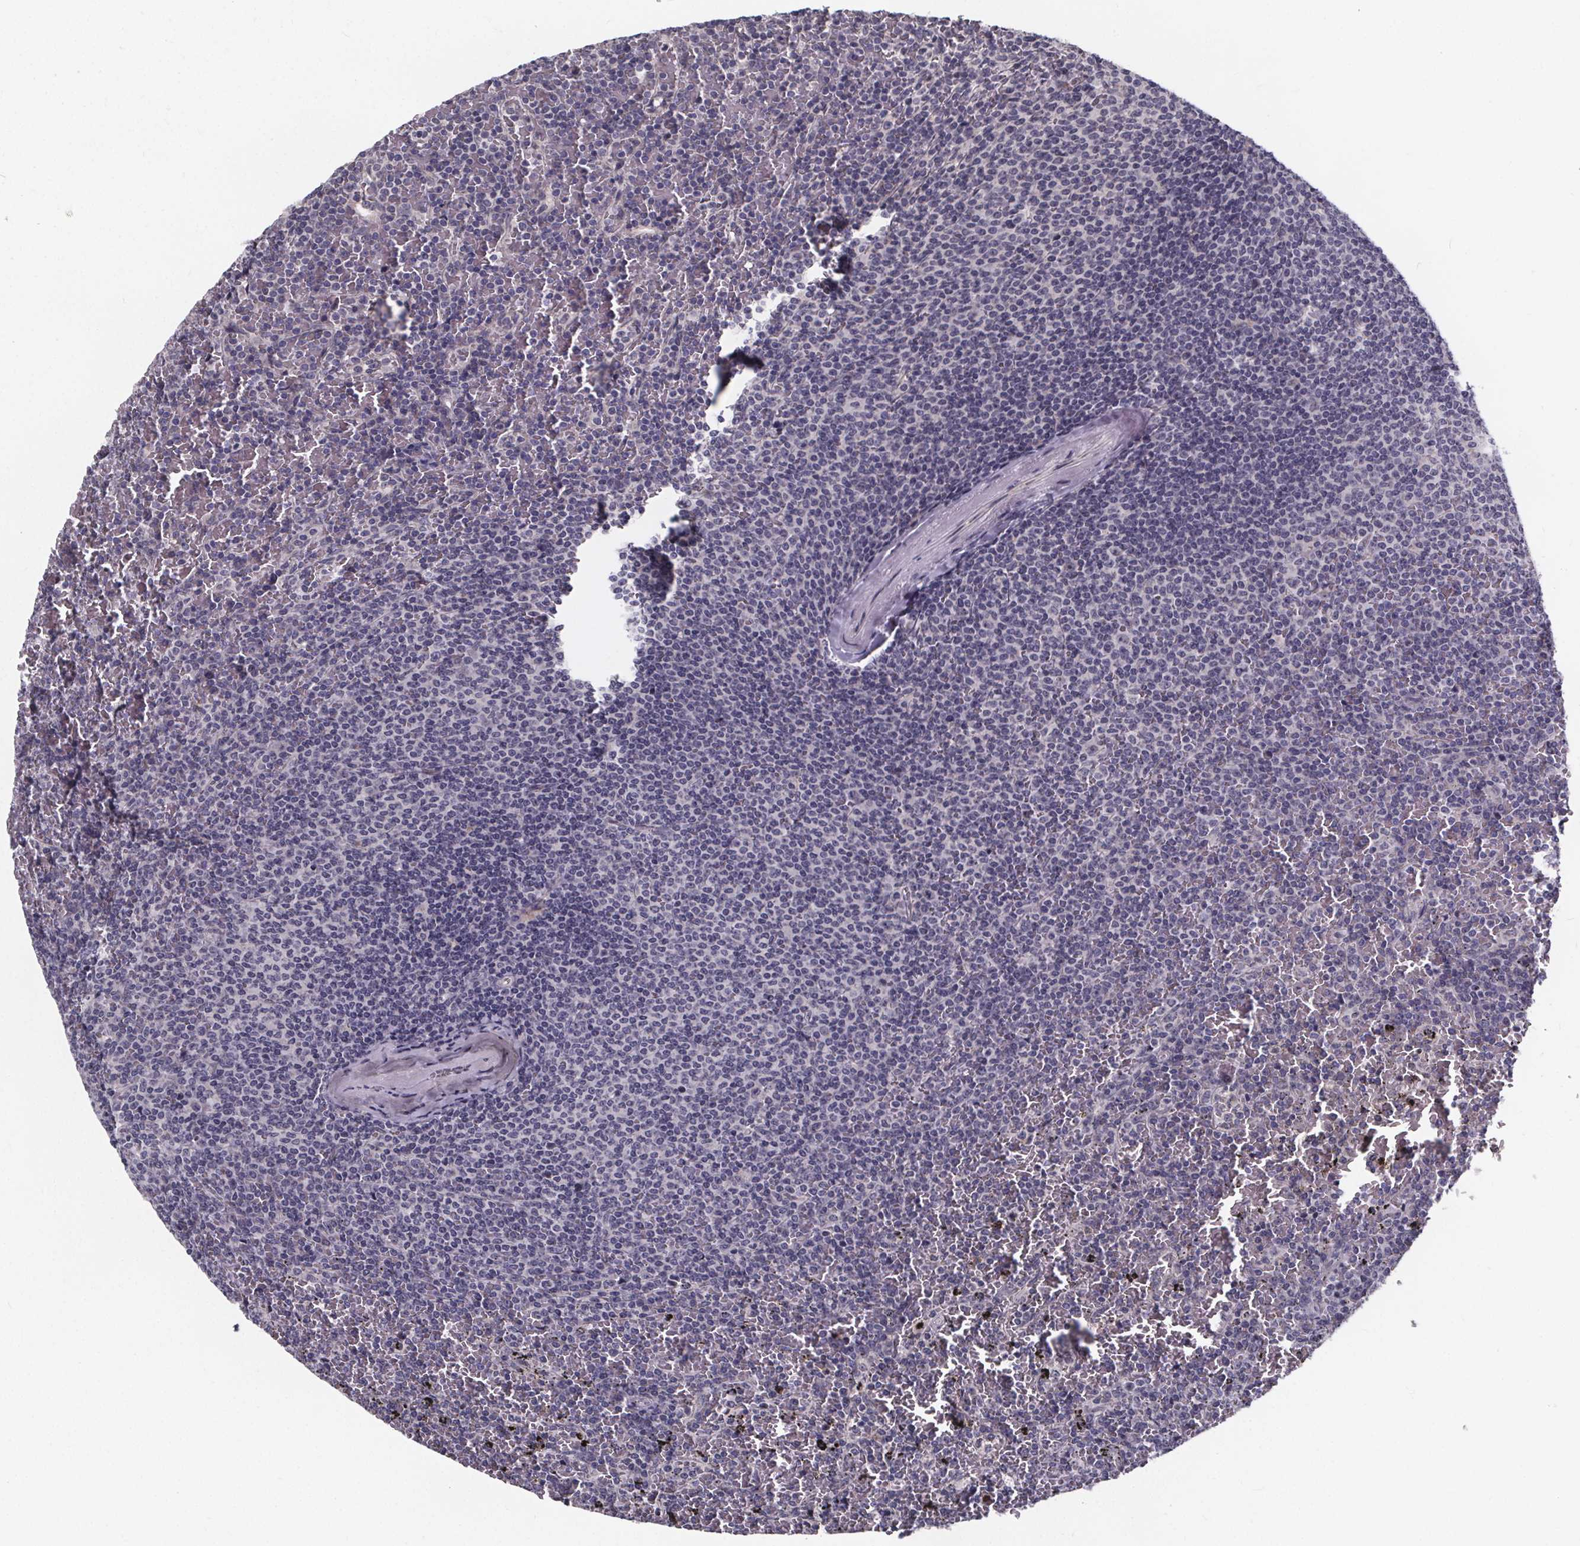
{"staining": {"intensity": "negative", "quantity": "none", "location": "none"}, "tissue": "lymphoma", "cell_type": "Tumor cells", "image_type": "cancer", "snomed": [{"axis": "morphology", "description": "Malignant lymphoma, non-Hodgkin's type, Low grade"}, {"axis": "topography", "description": "Spleen"}], "caption": "Photomicrograph shows no protein expression in tumor cells of malignant lymphoma, non-Hodgkin's type (low-grade) tissue.", "gene": "FAM181B", "patient": {"sex": "female", "age": 77}}